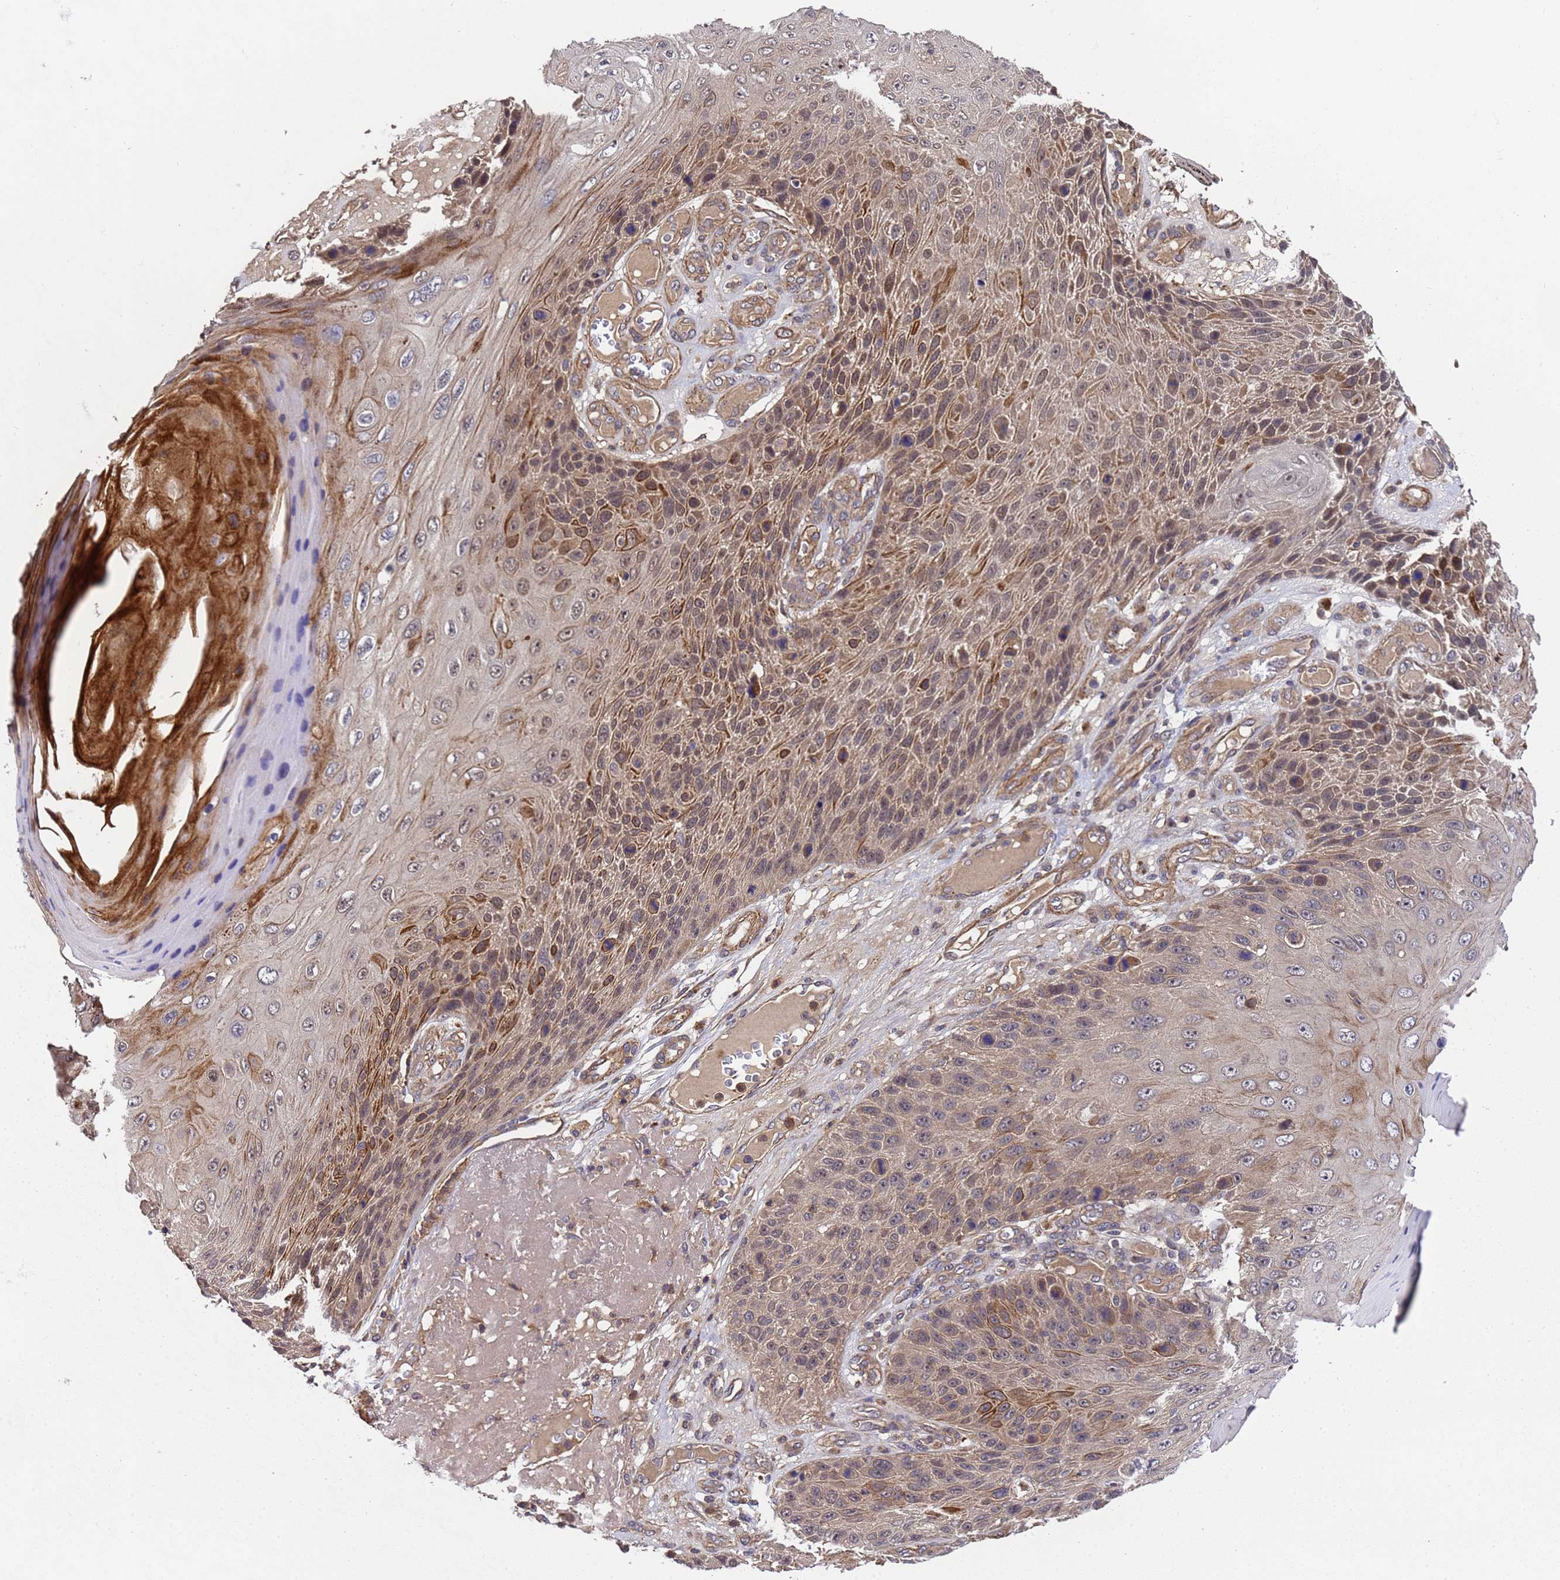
{"staining": {"intensity": "moderate", "quantity": ">75%", "location": "cytoplasmic/membranous,nuclear"}, "tissue": "skin cancer", "cell_type": "Tumor cells", "image_type": "cancer", "snomed": [{"axis": "morphology", "description": "Squamous cell carcinoma, NOS"}, {"axis": "topography", "description": "Skin"}], "caption": "Immunohistochemistry histopathology image of human squamous cell carcinoma (skin) stained for a protein (brown), which displays medium levels of moderate cytoplasmic/membranous and nuclear staining in about >75% of tumor cells.", "gene": "GSTCD", "patient": {"sex": "female", "age": 88}}